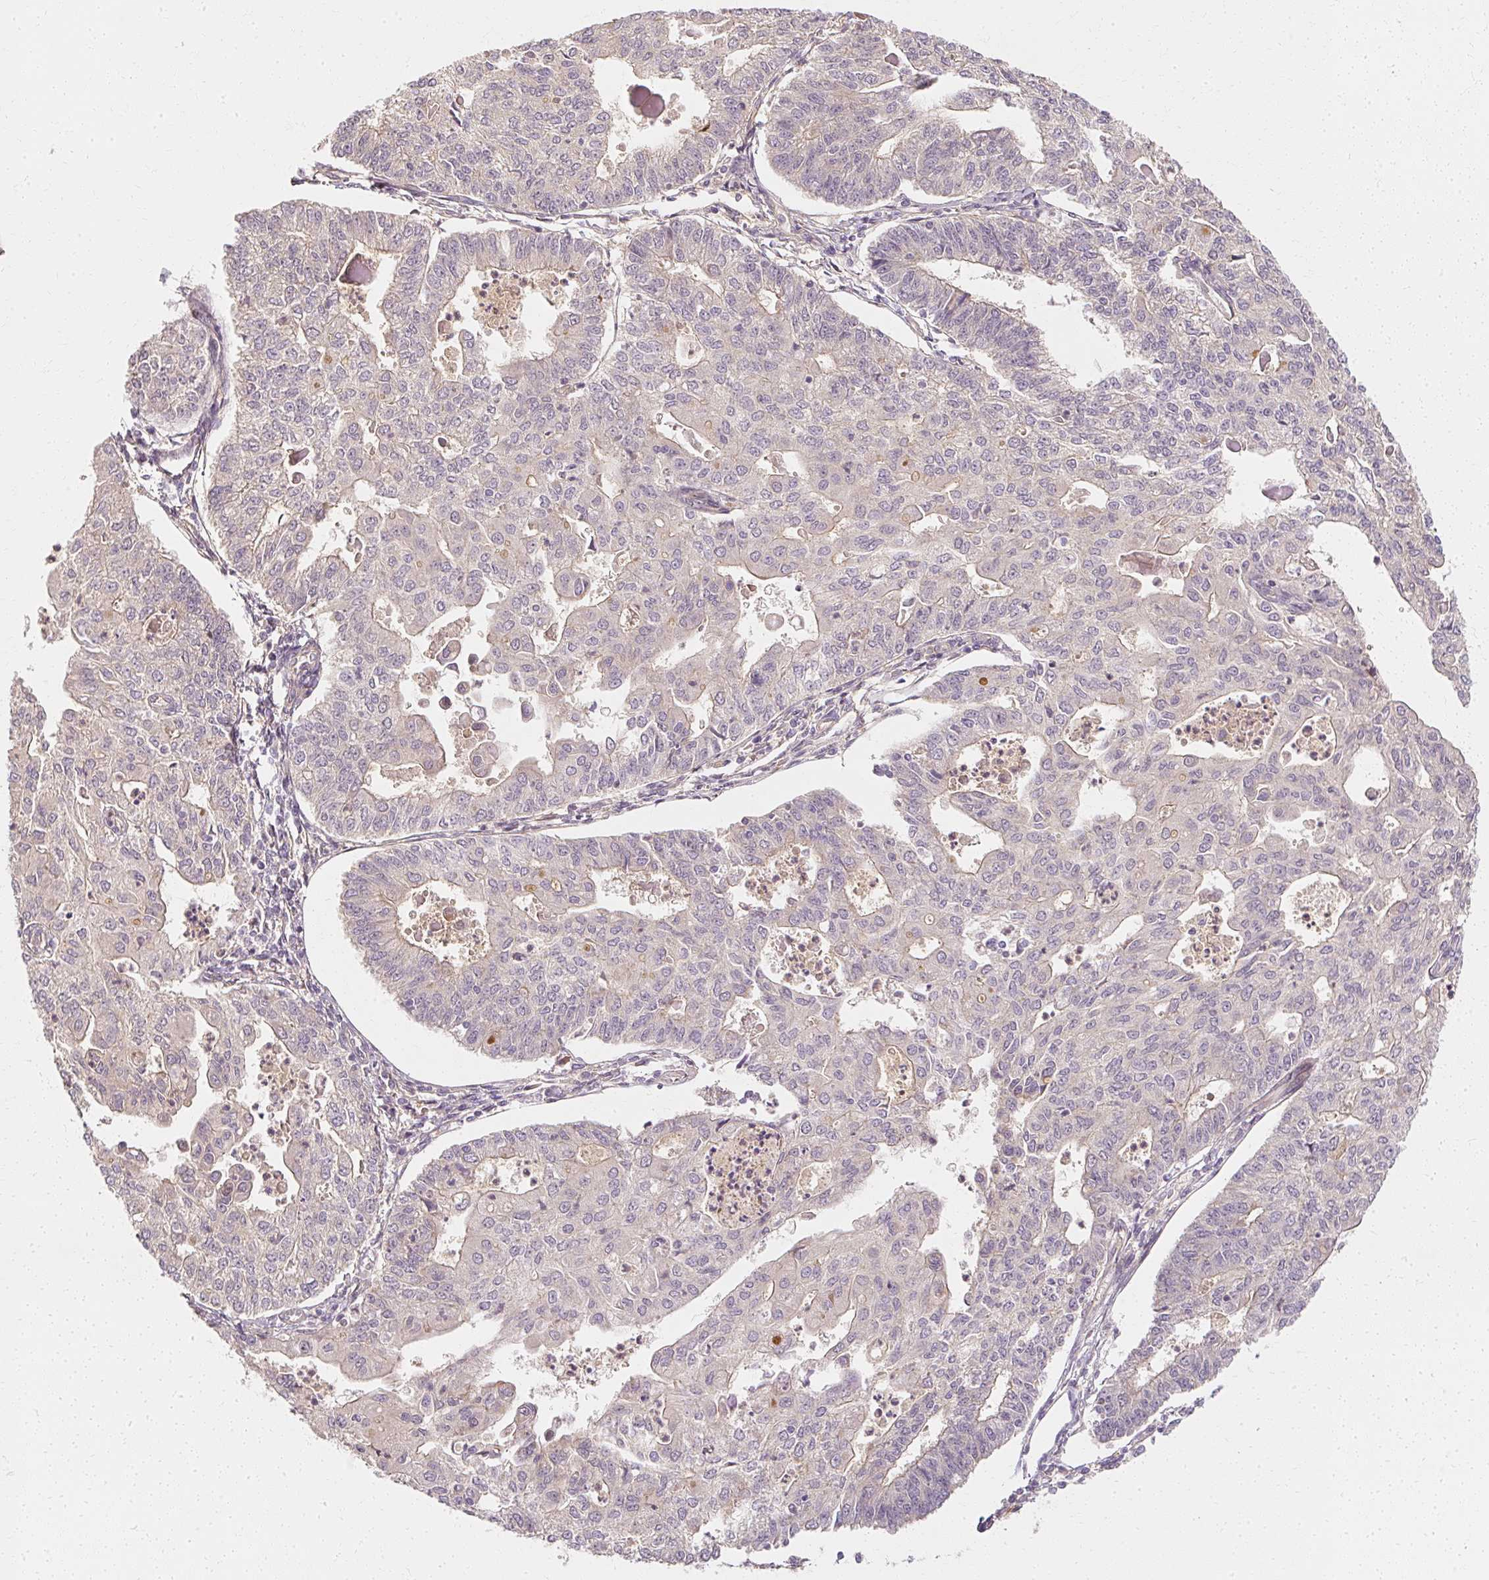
{"staining": {"intensity": "weak", "quantity": "<25%", "location": "cytoplasmic/membranous"}, "tissue": "endometrial cancer", "cell_type": "Tumor cells", "image_type": "cancer", "snomed": [{"axis": "morphology", "description": "Adenocarcinoma, NOS"}, {"axis": "topography", "description": "Endometrium"}], "caption": "Endometrial cancer was stained to show a protein in brown. There is no significant positivity in tumor cells.", "gene": "GNAQ", "patient": {"sex": "female", "age": 56}}